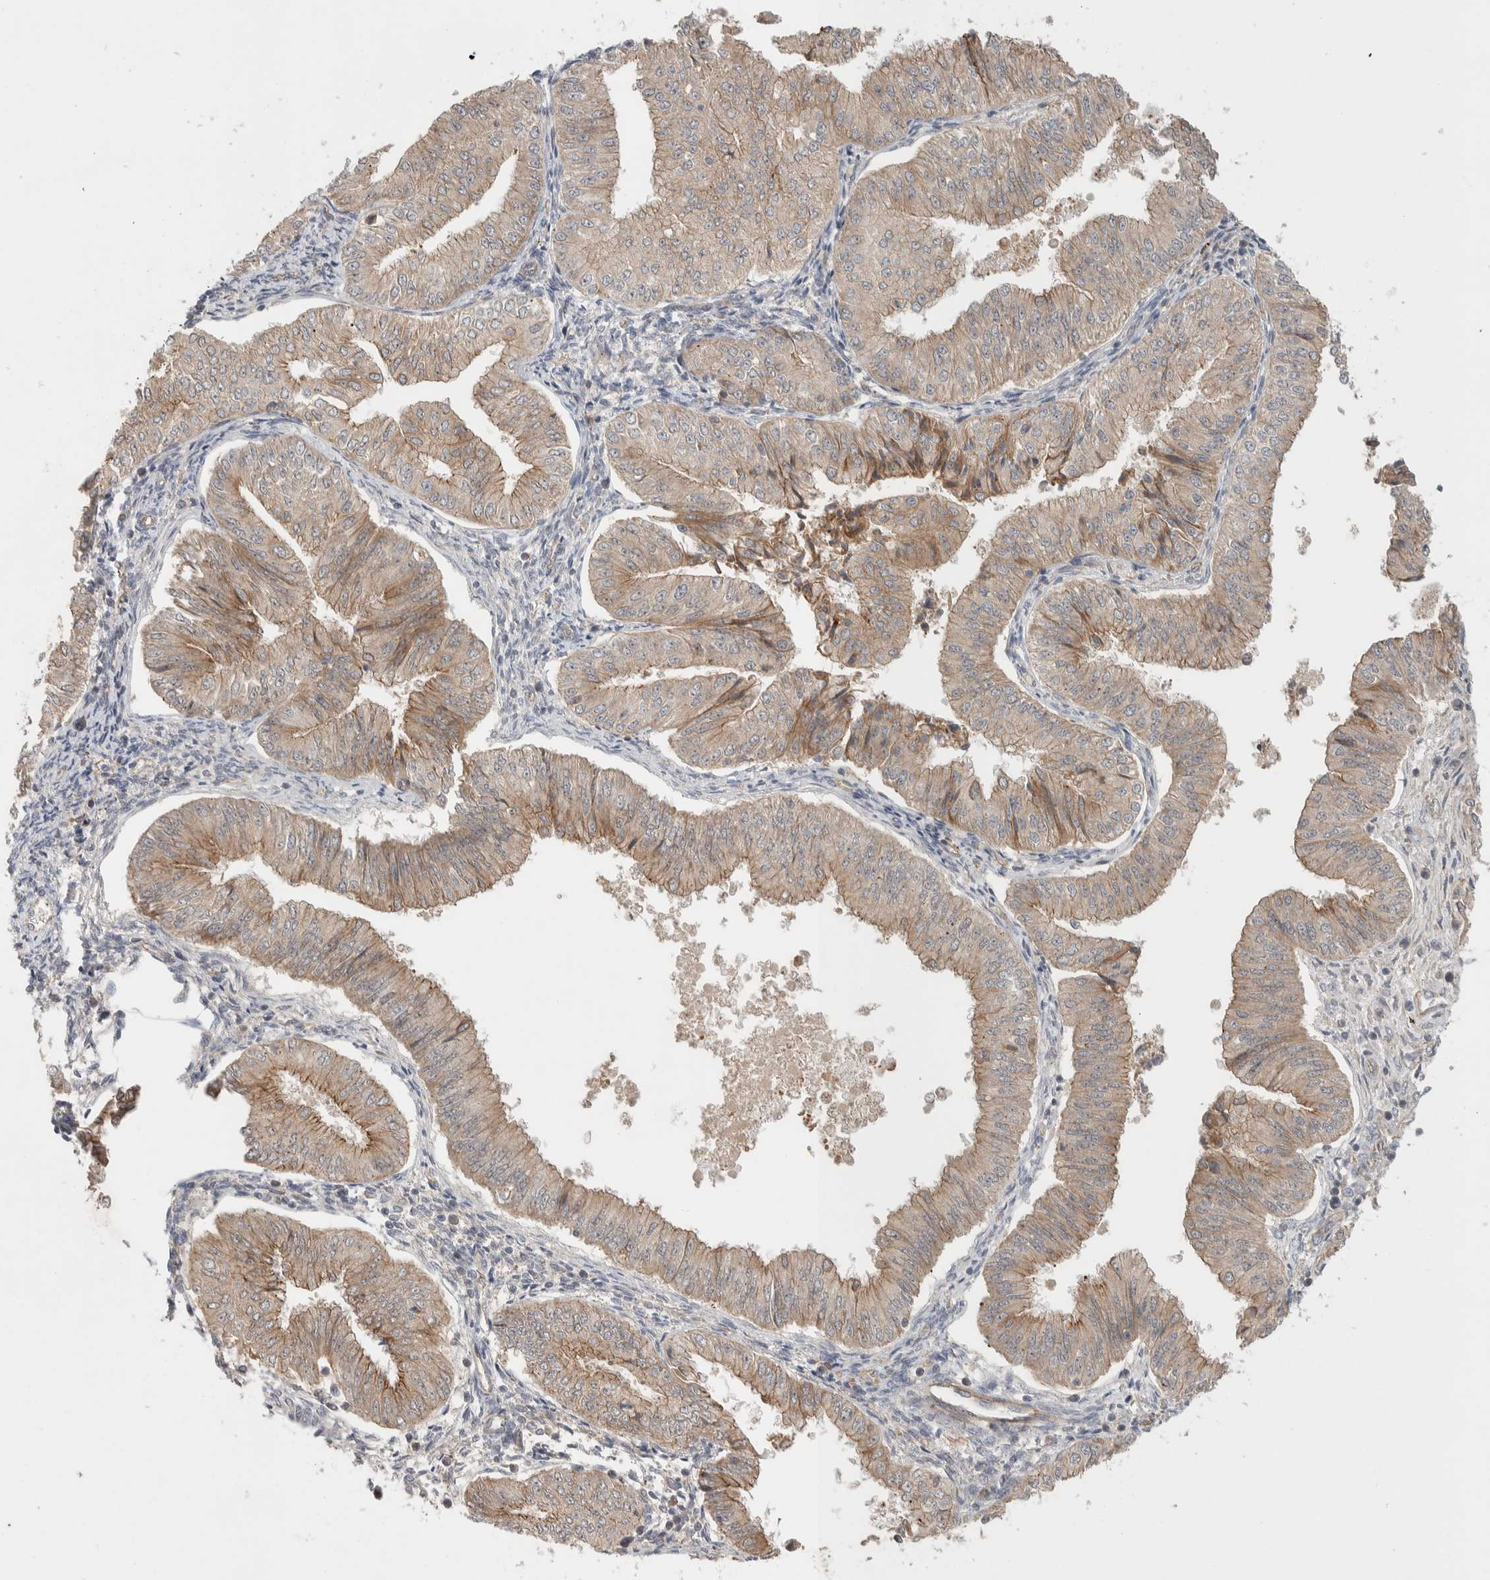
{"staining": {"intensity": "weak", "quantity": ">75%", "location": "cytoplasmic/membranous"}, "tissue": "endometrial cancer", "cell_type": "Tumor cells", "image_type": "cancer", "snomed": [{"axis": "morphology", "description": "Normal tissue, NOS"}, {"axis": "morphology", "description": "Adenocarcinoma, NOS"}, {"axis": "topography", "description": "Endometrium"}], "caption": "Approximately >75% of tumor cells in human endometrial cancer demonstrate weak cytoplasmic/membranous protein staining as visualized by brown immunohistochemical staining.", "gene": "DEPTOR", "patient": {"sex": "female", "age": 53}}